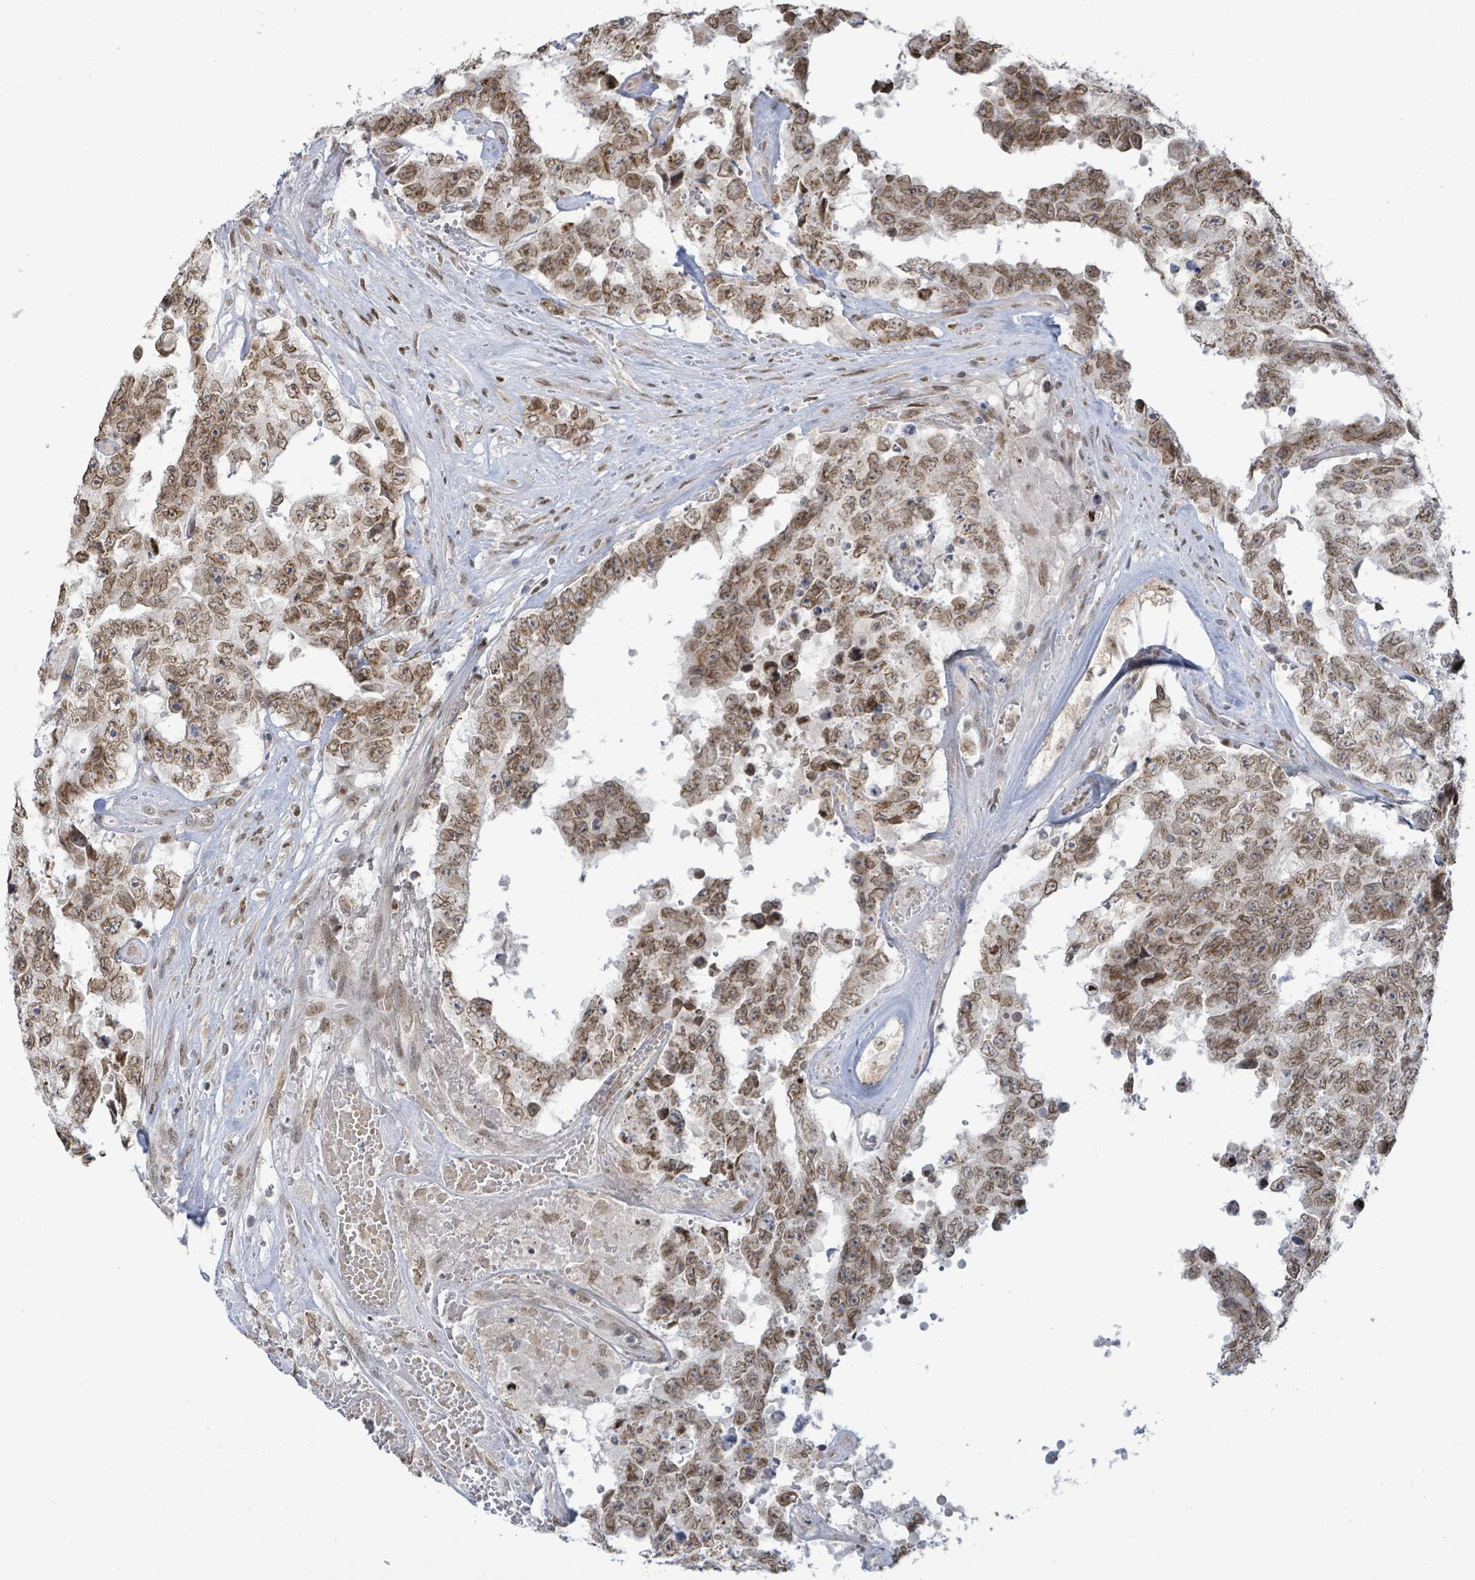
{"staining": {"intensity": "moderate", "quantity": ">75%", "location": "nuclear"}, "tissue": "testis cancer", "cell_type": "Tumor cells", "image_type": "cancer", "snomed": [{"axis": "morphology", "description": "Normal tissue, NOS"}, {"axis": "morphology", "description": "Carcinoma, Embryonal, NOS"}, {"axis": "topography", "description": "Testis"}, {"axis": "topography", "description": "Epididymis"}], "caption": "The photomicrograph displays staining of testis cancer, revealing moderate nuclear protein staining (brown color) within tumor cells. (DAB (3,3'-diaminobenzidine) = brown stain, brightfield microscopy at high magnification).", "gene": "SBF2", "patient": {"sex": "male", "age": 25}}